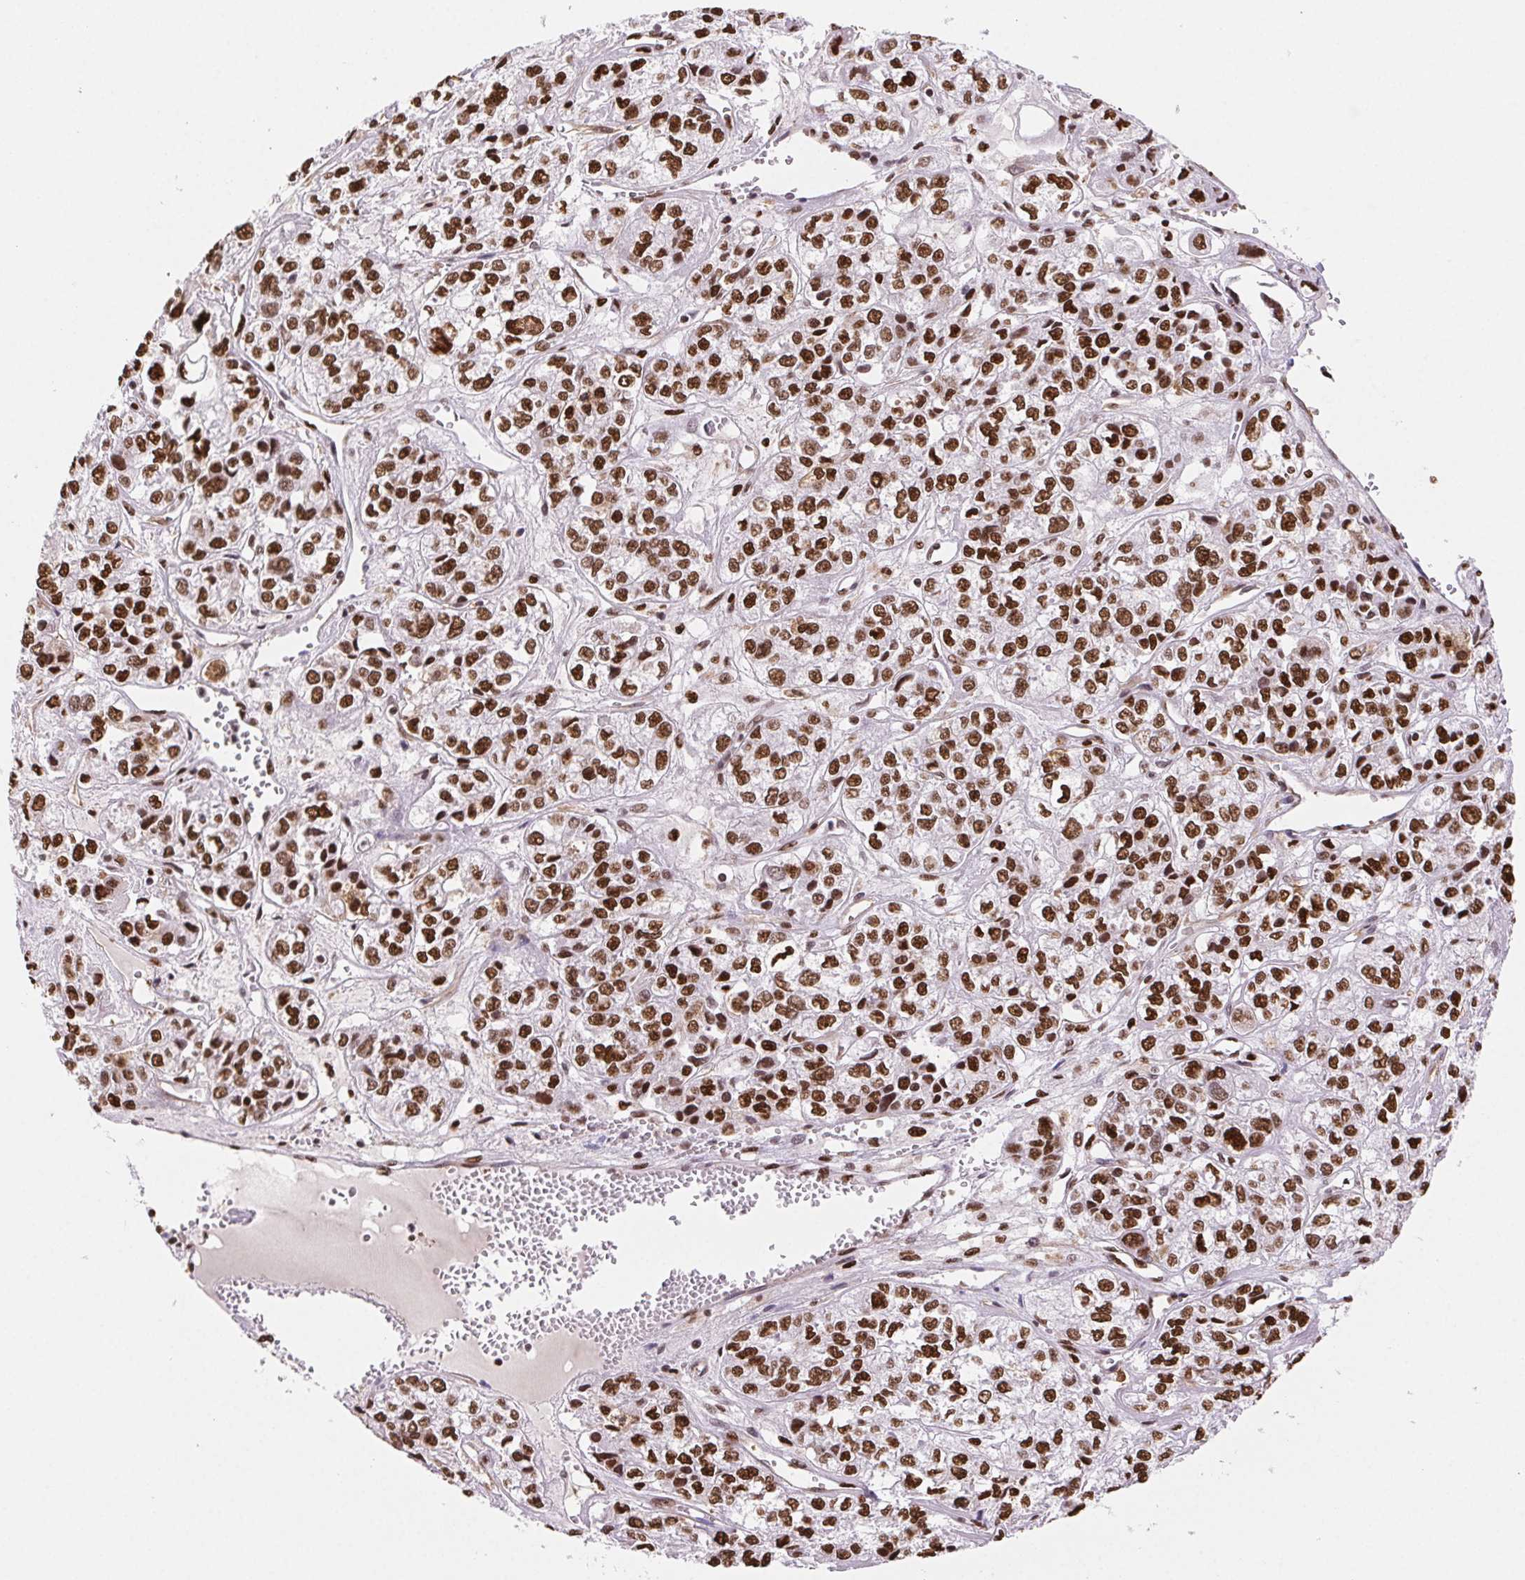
{"staining": {"intensity": "strong", "quantity": ">75%", "location": "nuclear"}, "tissue": "ovarian cancer", "cell_type": "Tumor cells", "image_type": "cancer", "snomed": [{"axis": "morphology", "description": "Carcinoma, endometroid"}, {"axis": "topography", "description": "Ovary"}], "caption": "This micrograph exhibits ovarian cancer (endometroid carcinoma) stained with immunohistochemistry to label a protein in brown. The nuclear of tumor cells show strong positivity for the protein. Nuclei are counter-stained blue.", "gene": "SET", "patient": {"sex": "female", "age": 64}}